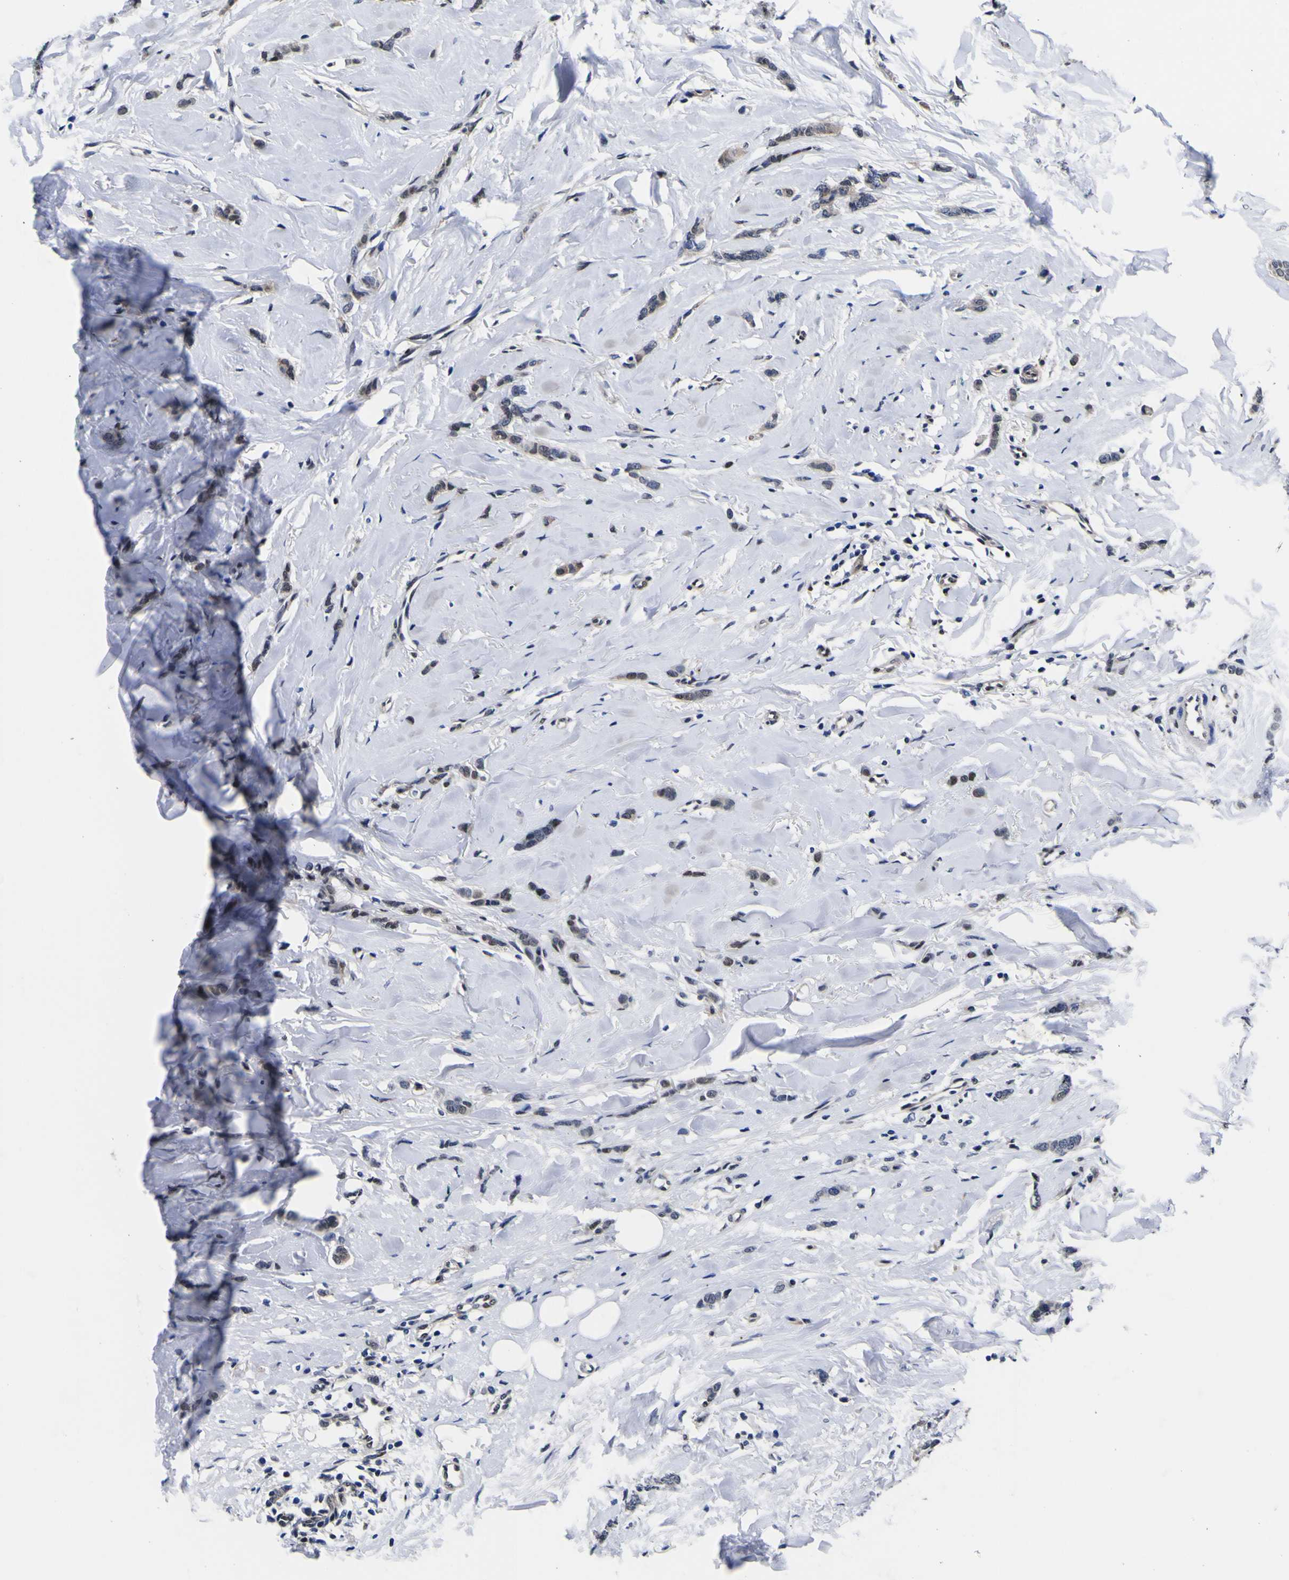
{"staining": {"intensity": "weak", "quantity": "<25%", "location": "cytoplasmic/membranous"}, "tissue": "breast cancer", "cell_type": "Tumor cells", "image_type": "cancer", "snomed": [{"axis": "morphology", "description": "Lobular carcinoma"}, {"axis": "topography", "description": "Skin"}, {"axis": "topography", "description": "Breast"}], "caption": "A photomicrograph of human breast lobular carcinoma is negative for staining in tumor cells.", "gene": "FAM110B", "patient": {"sex": "female", "age": 46}}